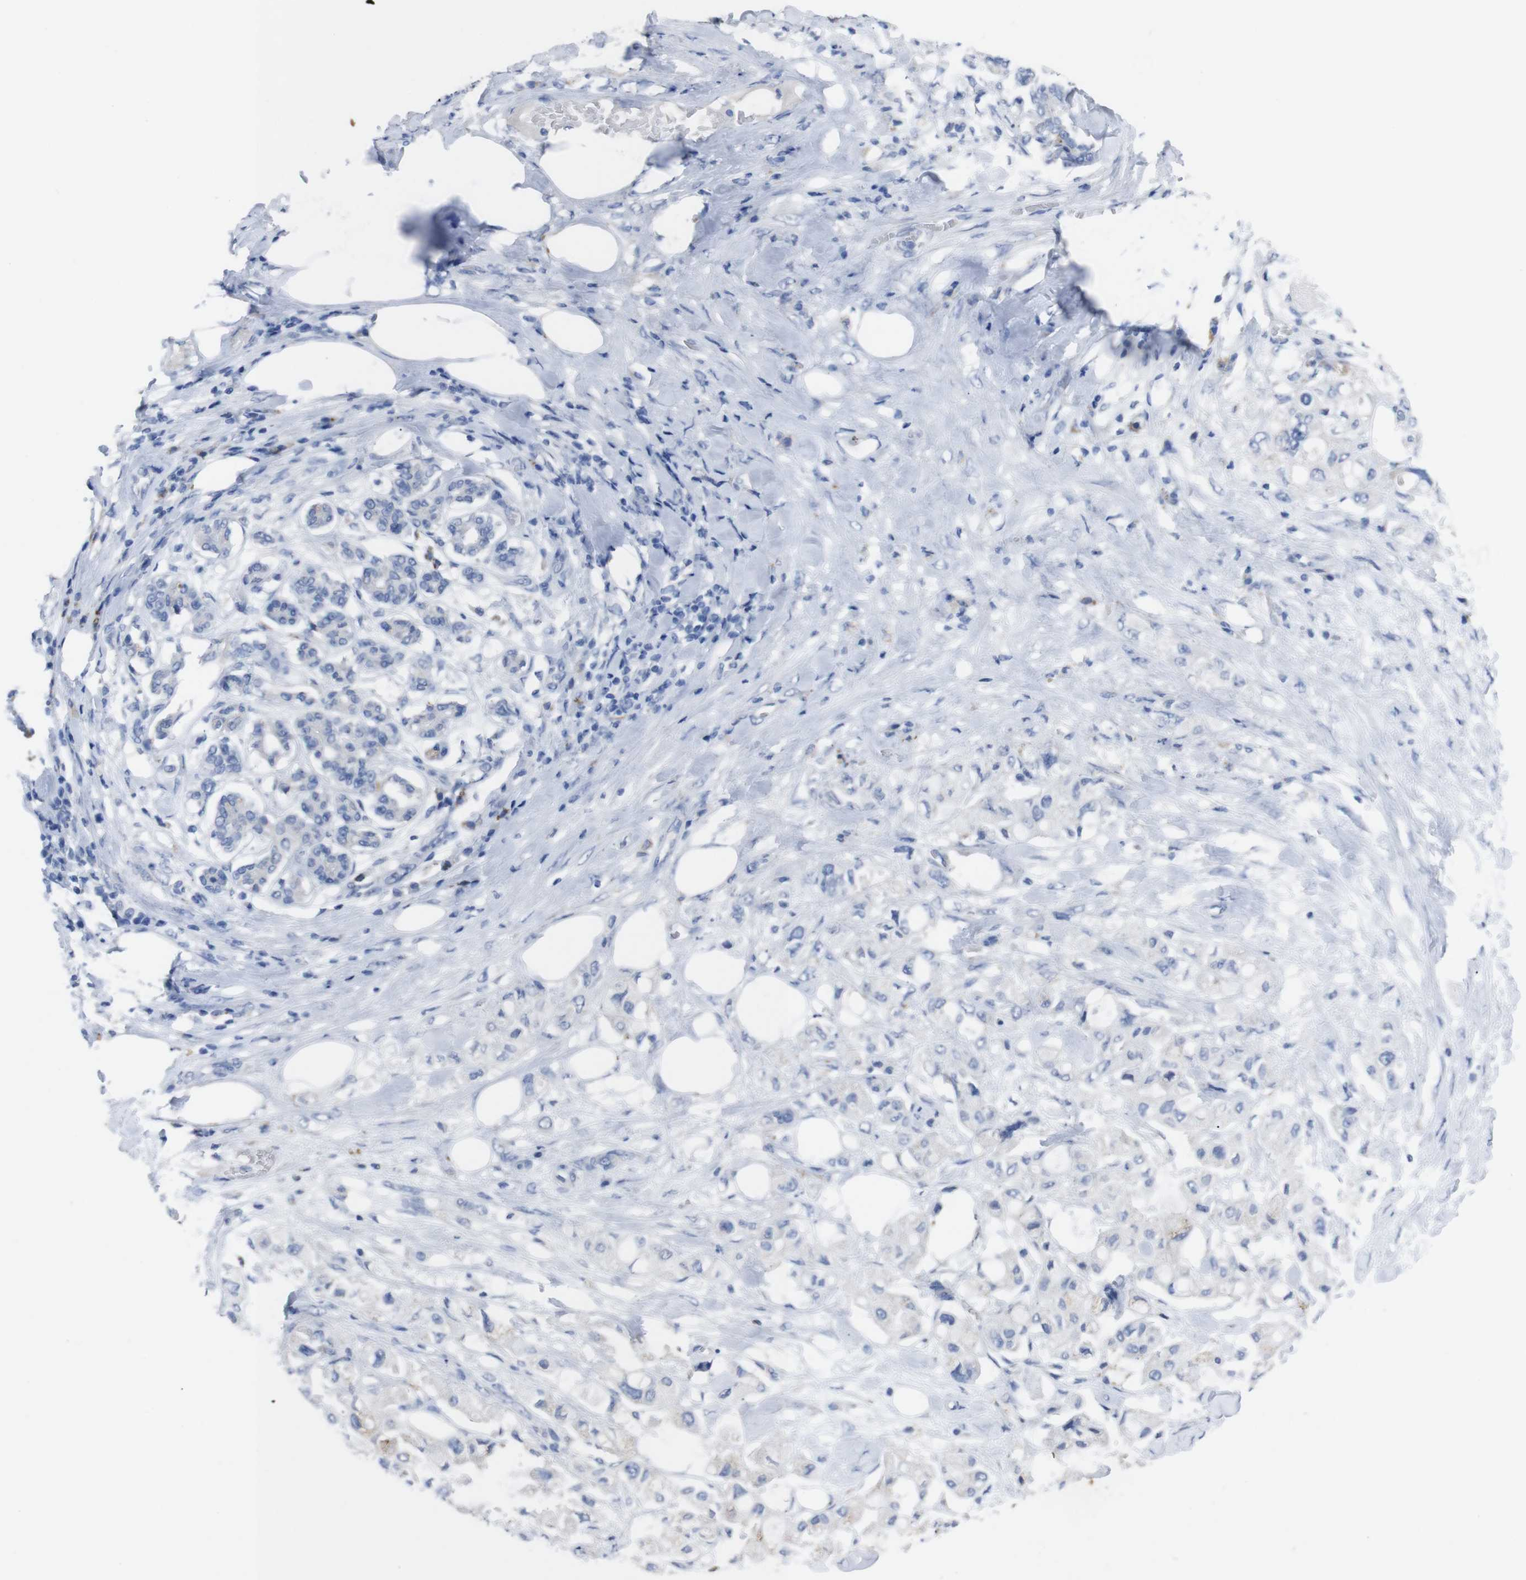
{"staining": {"intensity": "negative", "quantity": "none", "location": "none"}, "tissue": "pancreatic cancer", "cell_type": "Tumor cells", "image_type": "cancer", "snomed": [{"axis": "morphology", "description": "Adenocarcinoma, NOS"}, {"axis": "topography", "description": "Pancreas"}], "caption": "A histopathology image of pancreatic cancer (adenocarcinoma) stained for a protein reveals no brown staining in tumor cells. (Brightfield microscopy of DAB (3,3'-diaminobenzidine) IHC at high magnification).", "gene": "GJB2", "patient": {"sex": "female", "age": 56}}